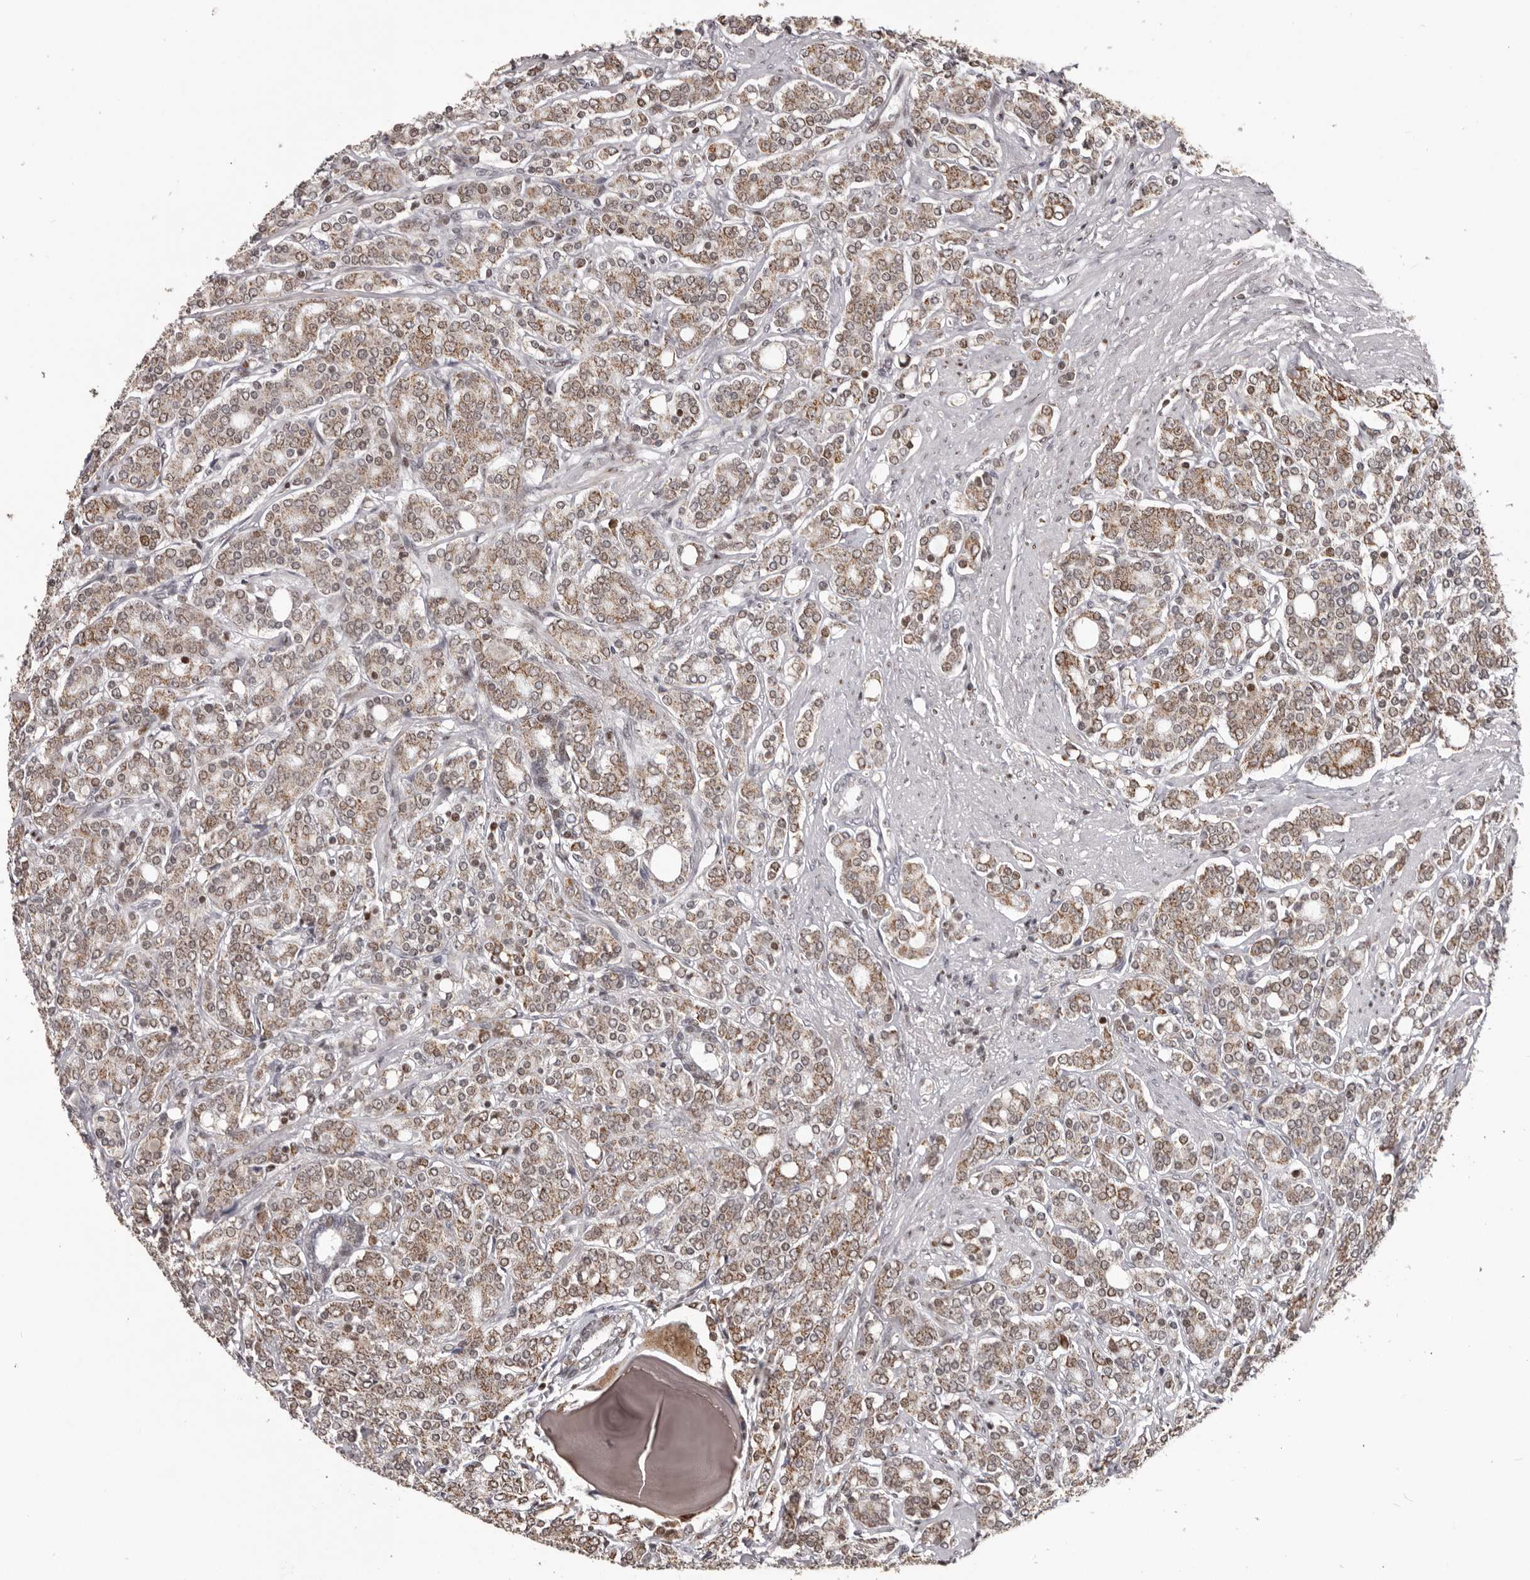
{"staining": {"intensity": "moderate", "quantity": ">75%", "location": "cytoplasmic/membranous"}, "tissue": "prostate cancer", "cell_type": "Tumor cells", "image_type": "cancer", "snomed": [{"axis": "morphology", "description": "Adenocarcinoma, High grade"}, {"axis": "topography", "description": "Prostate"}], "caption": "Moderate cytoplasmic/membranous staining is present in approximately >75% of tumor cells in prostate cancer (high-grade adenocarcinoma).", "gene": "C17orf99", "patient": {"sex": "male", "age": 62}}